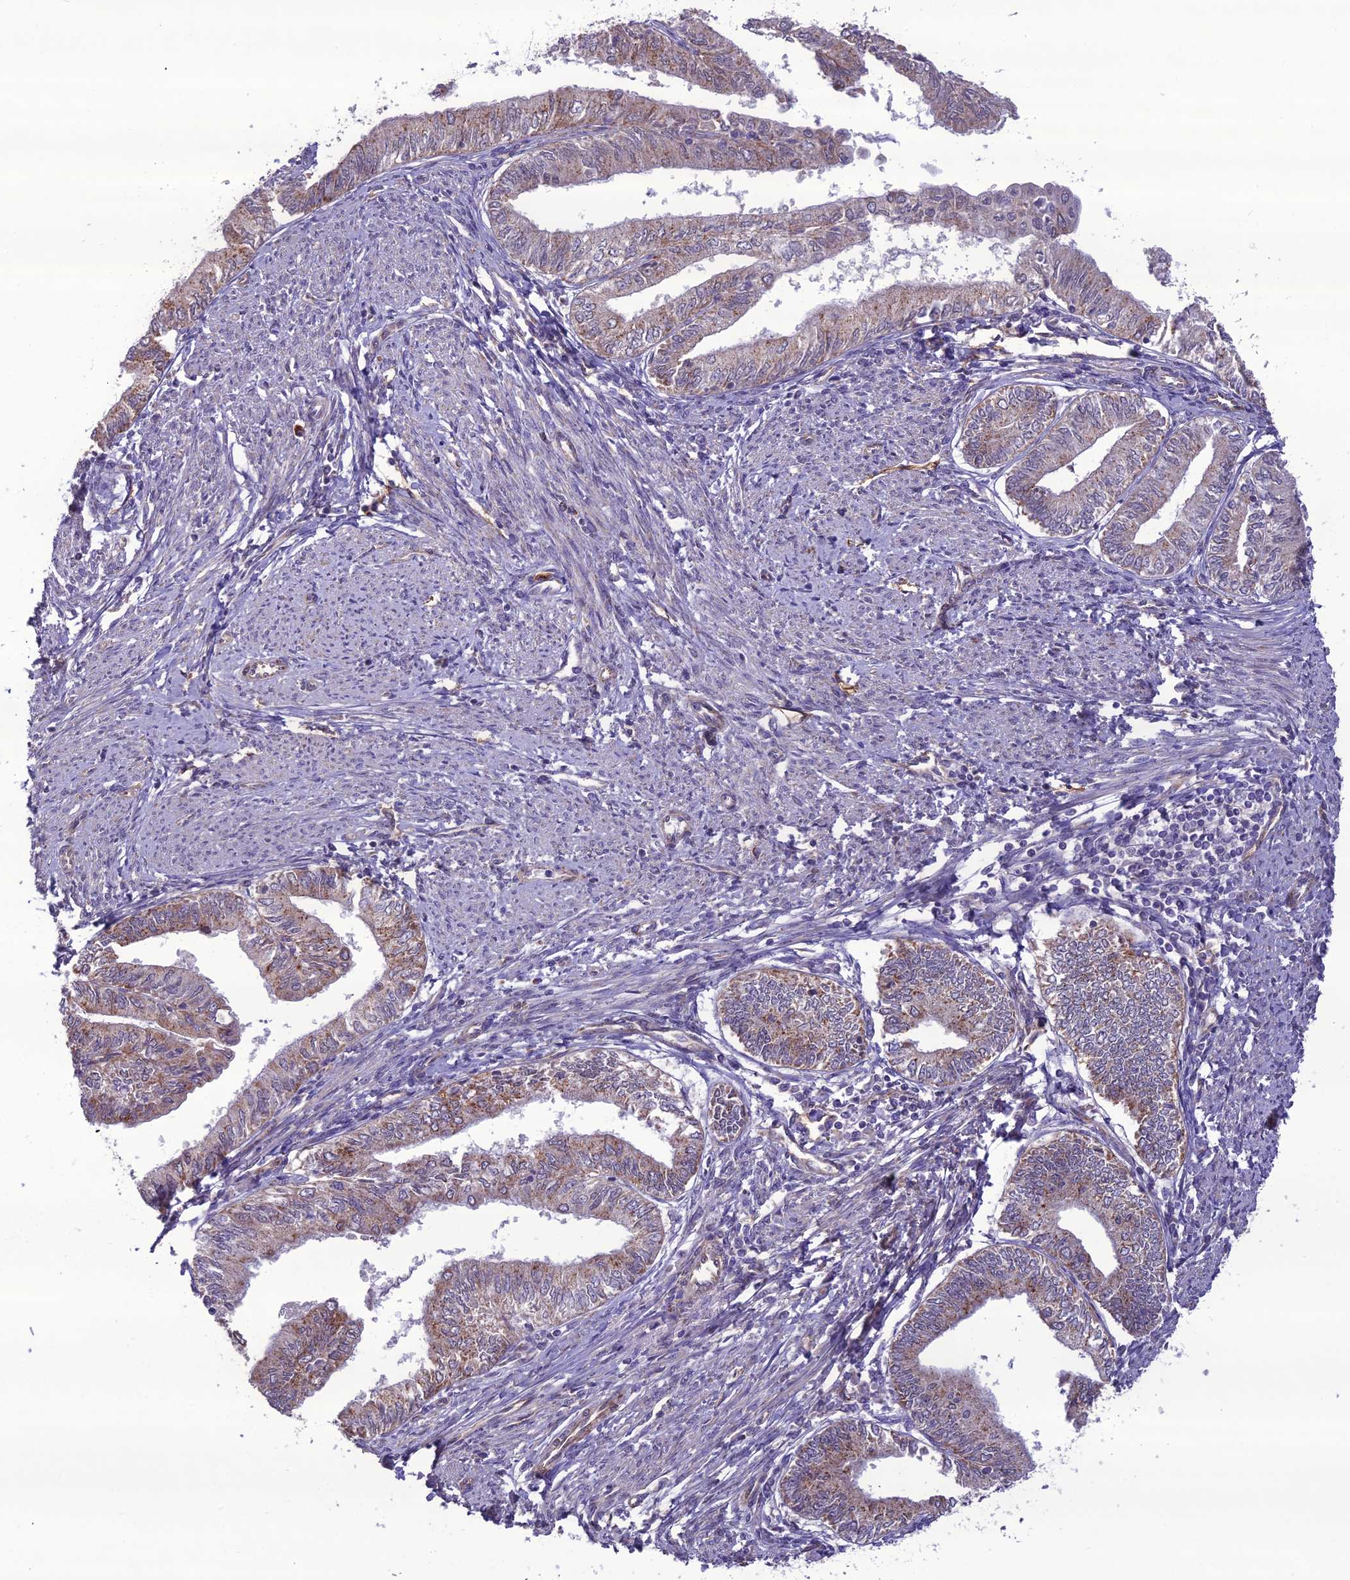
{"staining": {"intensity": "weak", "quantity": "25%-75%", "location": "cytoplasmic/membranous"}, "tissue": "endometrial cancer", "cell_type": "Tumor cells", "image_type": "cancer", "snomed": [{"axis": "morphology", "description": "Adenocarcinoma, NOS"}, {"axis": "topography", "description": "Endometrium"}], "caption": "Endometrial cancer was stained to show a protein in brown. There is low levels of weak cytoplasmic/membranous expression in approximately 25%-75% of tumor cells.", "gene": "NODAL", "patient": {"sex": "female", "age": 66}}